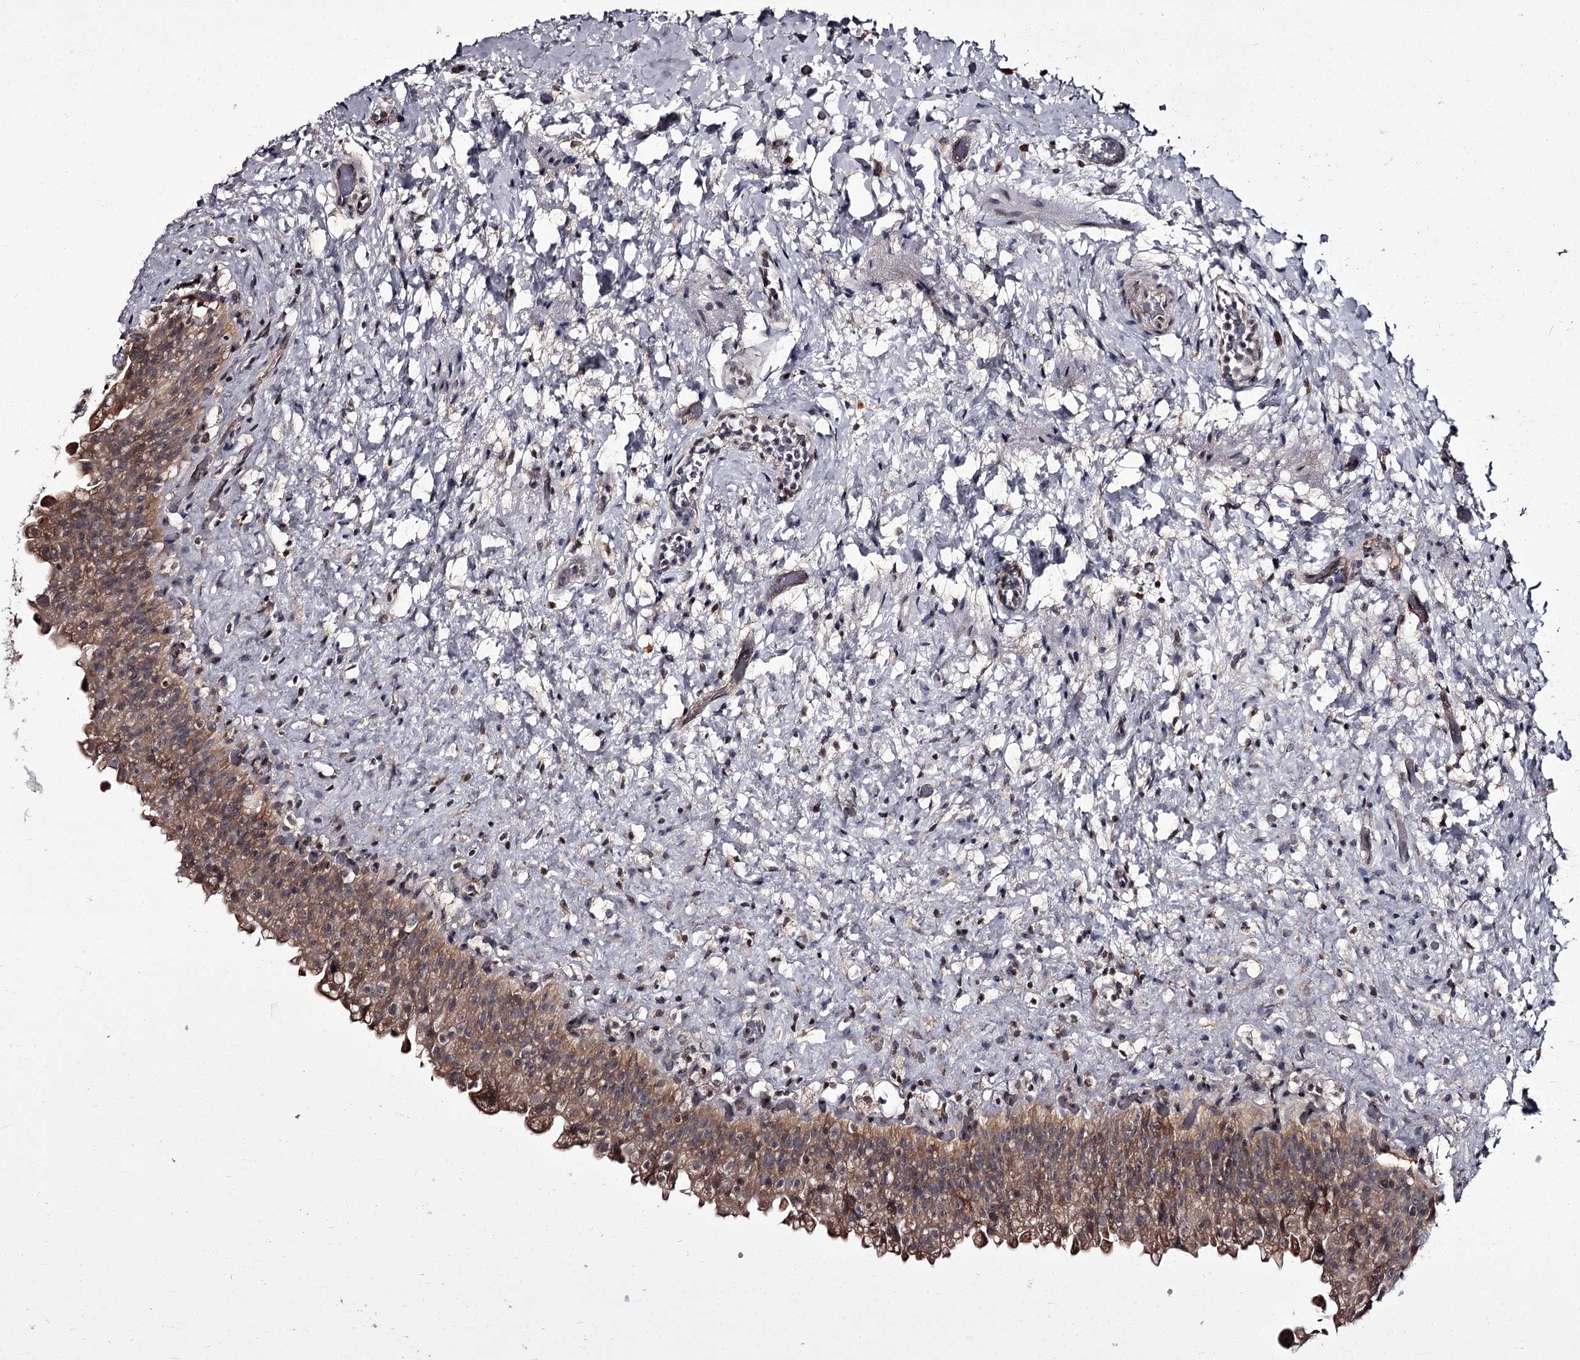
{"staining": {"intensity": "moderate", "quantity": ">75%", "location": "cytoplasmic/membranous"}, "tissue": "urinary bladder", "cell_type": "Urothelial cells", "image_type": "normal", "snomed": [{"axis": "morphology", "description": "Normal tissue, NOS"}, {"axis": "topography", "description": "Urinary bladder"}], "caption": "Immunohistochemistry (IHC) staining of unremarkable urinary bladder, which displays medium levels of moderate cytoplasmic/membranous expression in about >75% of urothelial cells indicating moderate cytoplasmic/membranous protein expression. The staining was performed using DAB (brown) for protein detection and nuclei were counterstained in hematoxylin (blue).", "gene": "CCDC92", "patient": {"sex": "female", "age": 27}}